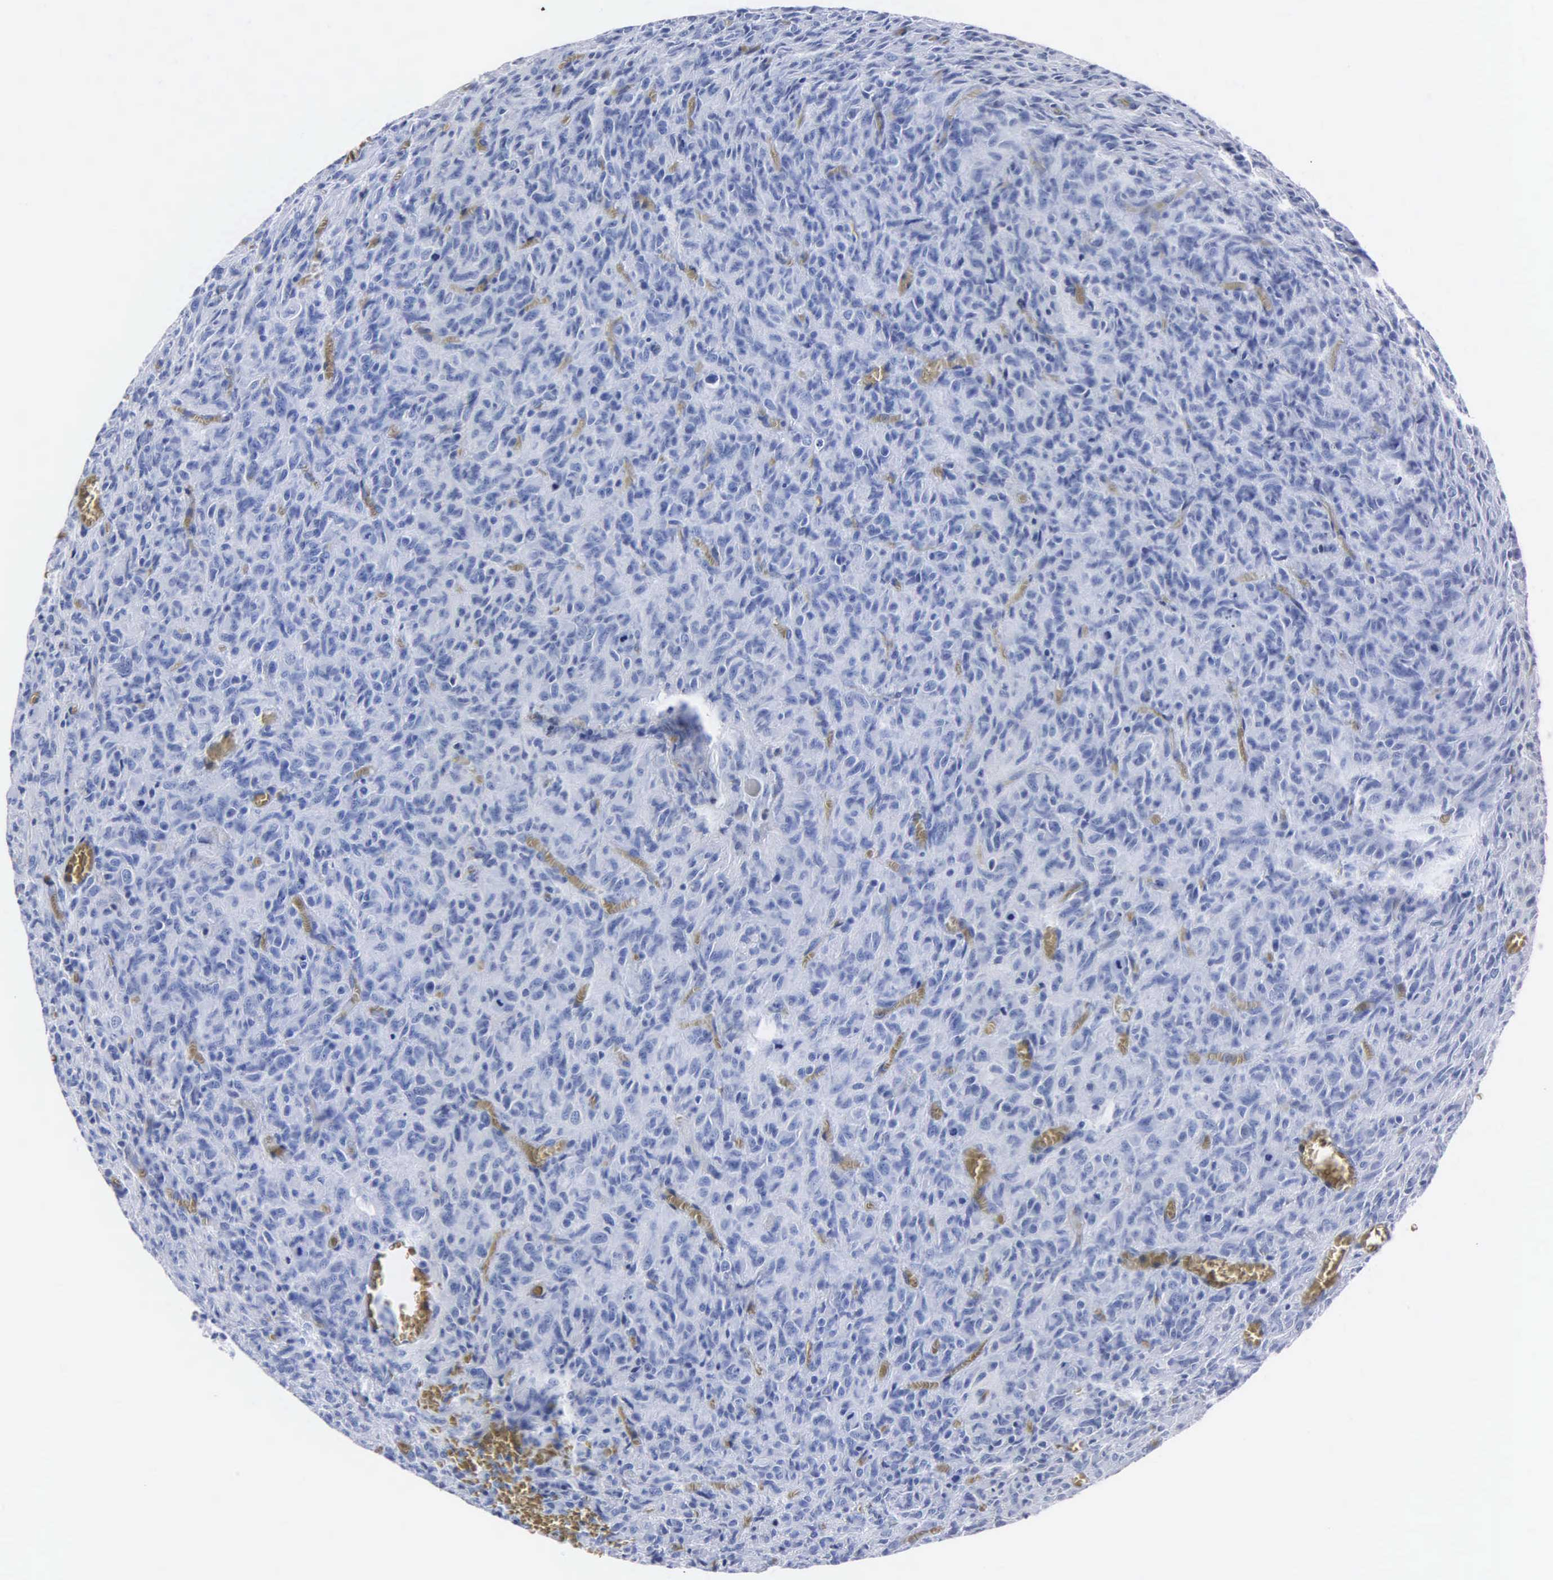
{"staining": {"intensity": "negative", "quantity": "none", "location": "none"}, "tissue": "glioma", "cell_type": "Tumor cells", "image_type": "cancer", "snomed": [{"axis": "morphology", "description": "Glioma, malignant, High grade"}, {"axis": "topography", "description": "Brain"}], "caption": "Tumor cells are negative for protein expression in human malignant glioma (high-grade). (DAB IHC visualized using brightfield microscopy, high magnification).", "gene": "MB", "patient": {"sex": "male", "age": 56}}